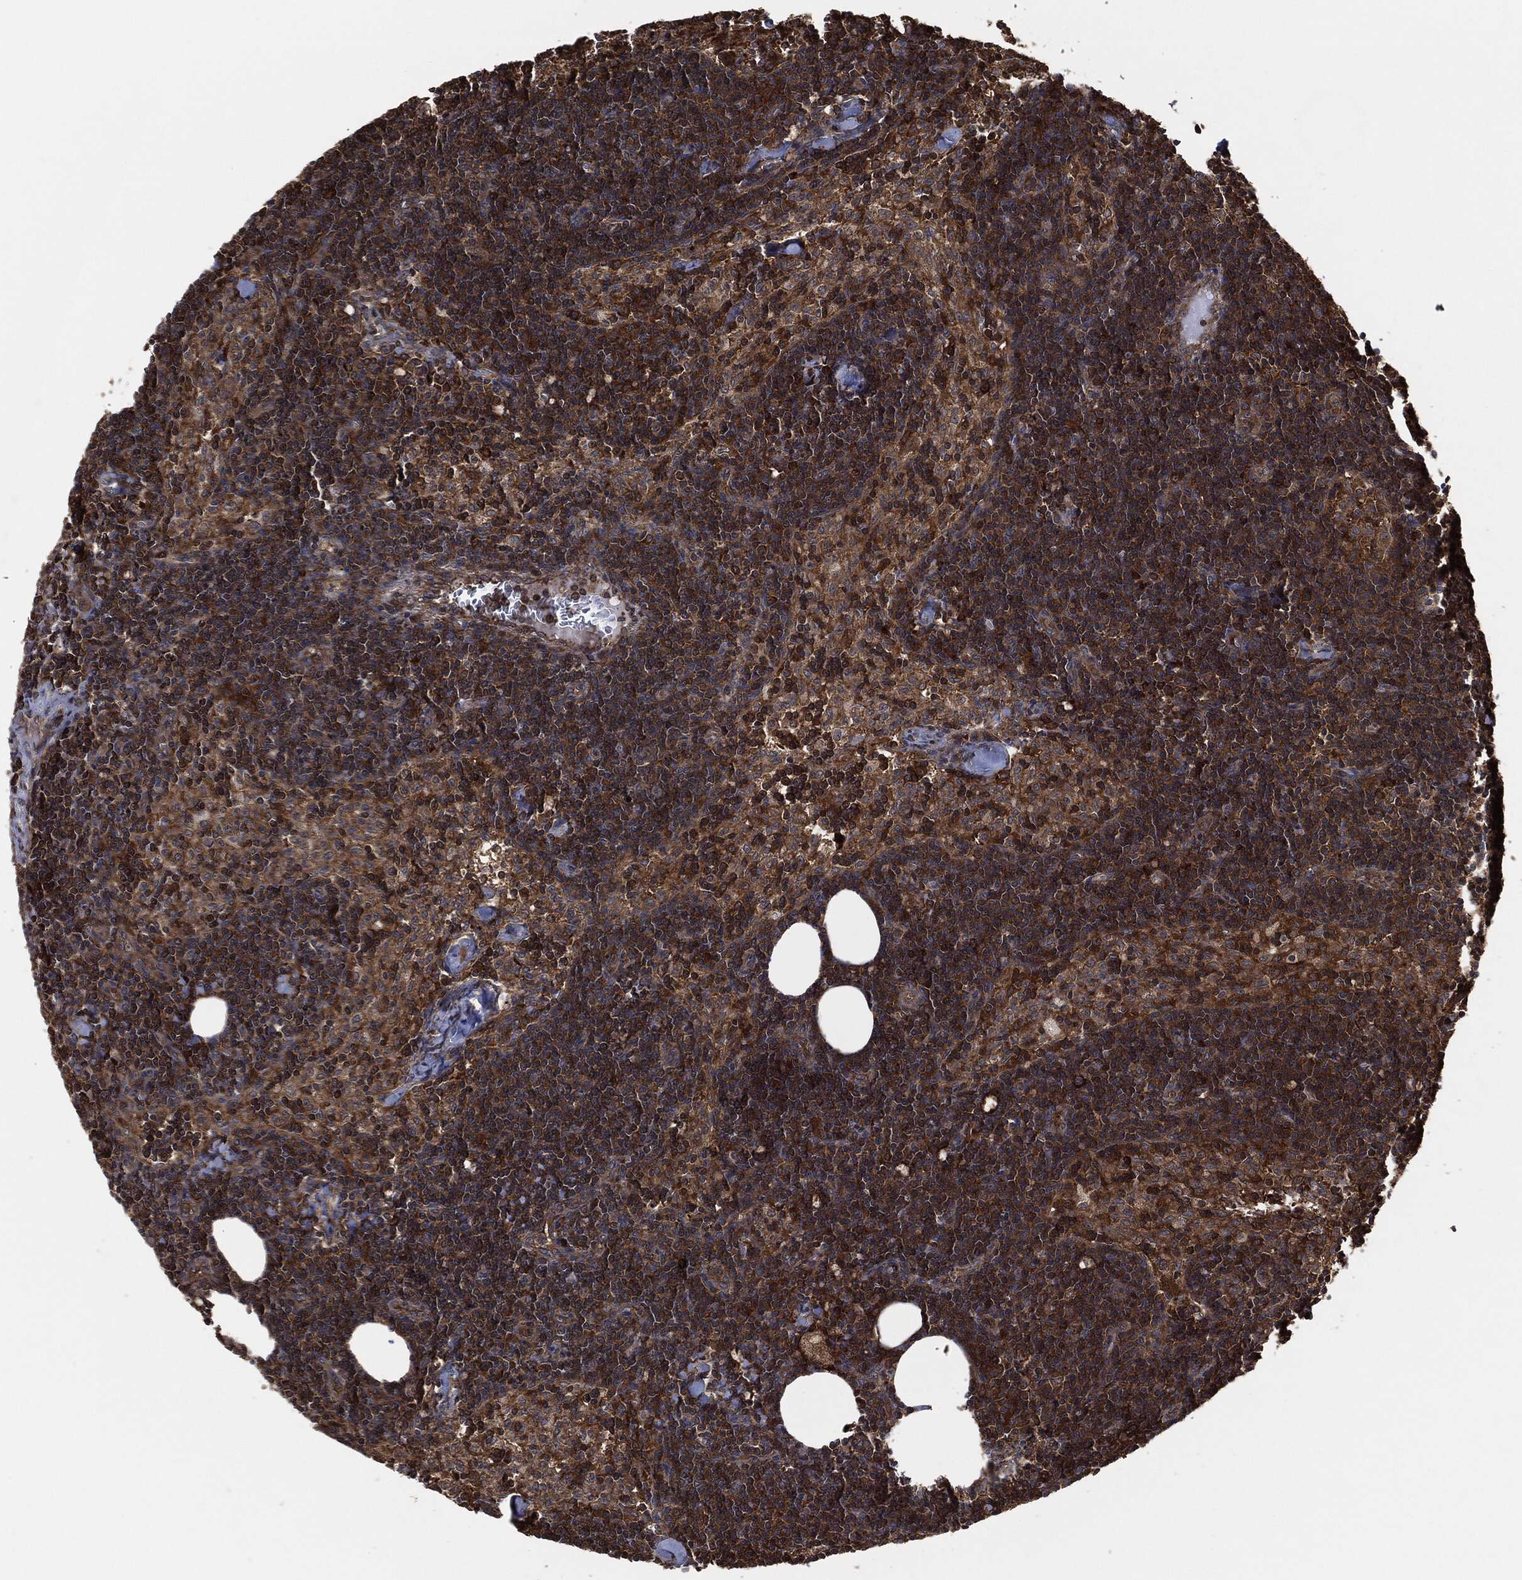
{"staining": {"intensity": "strong", "quantity": "25%-75%", "location": "cytoplasmic/membranous"}, "tissue": "lymph node", "cell_type": "Non-germinal center cells", "image_type": "normal", "snomed": [{"axis": "morphology", "description": "Normal tissue, NOS"}, {"axis": "topography", "description": "Lymph node"}], "caption": "IHC of normal lymph node reveals high levels of strong cytoplasmic/membranous positivity in about 25%-75% of non-germinal center cells. Nuclei are stained in blue.", "gene": "TPT1", "patient": {"sex": "female", "age": 51}}